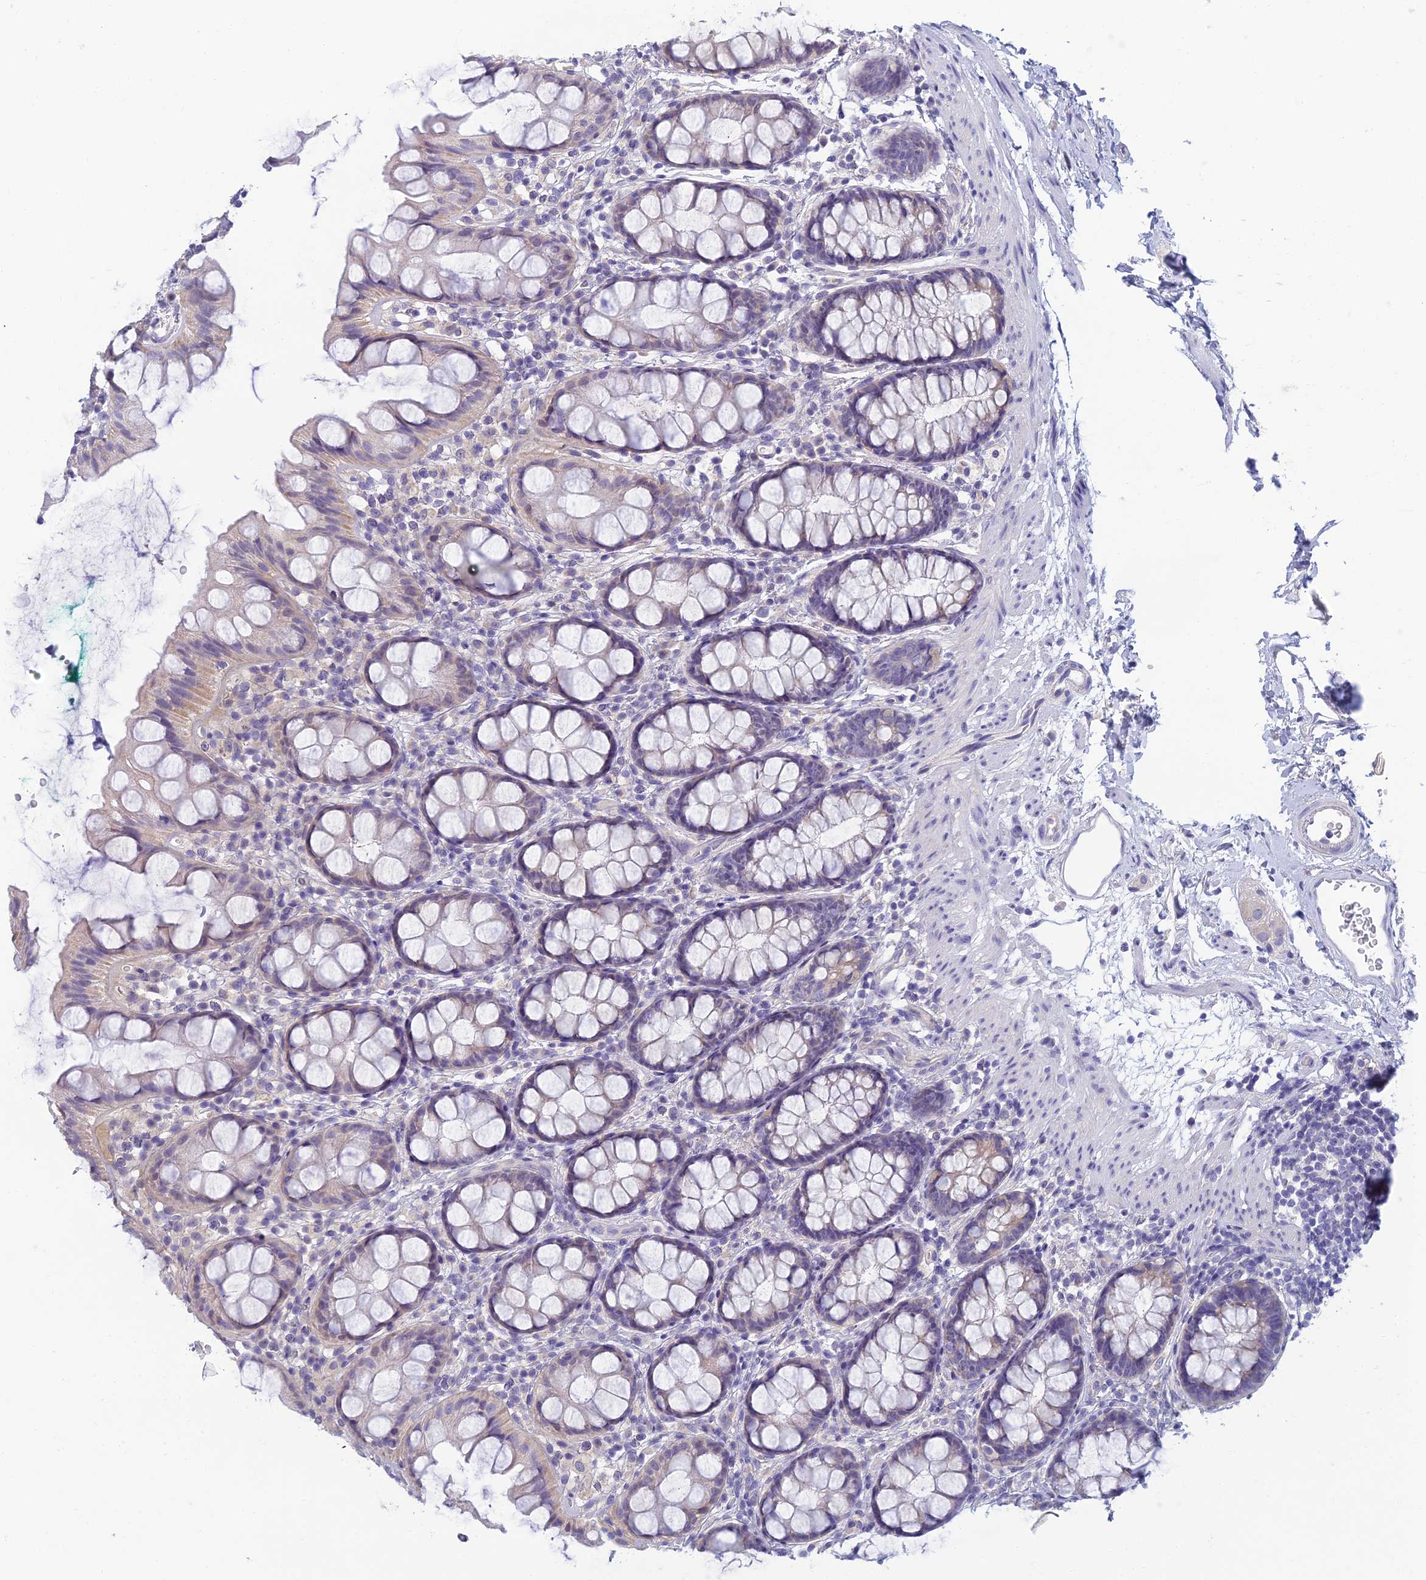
{"staining": {"intensity": "negative", "quantity": "none", "location": "none"}, "tissue": "rectum", "cell_type": "Glandular cells", "image_type": "normal", "snomed": [{"axis": "morphology", "description": "Normal tissue, NOS"}, {"axis": "topography", "description": "Rectum"}], "caption": "Immunohistochemistry (IHC) histopathology image of unremarkable rectum stained for a protein (brown), which demonstrates no expression in glandular cells. The staining was performed using DAB (3,3'-diaminobenzidine) to visualize the protein expression in brown, while the nuclei were stained in blue with hematoxylin (Magnification: 20x).", "gene": "SLC25A41", "patient": {"sex": "female", "age": 65}}